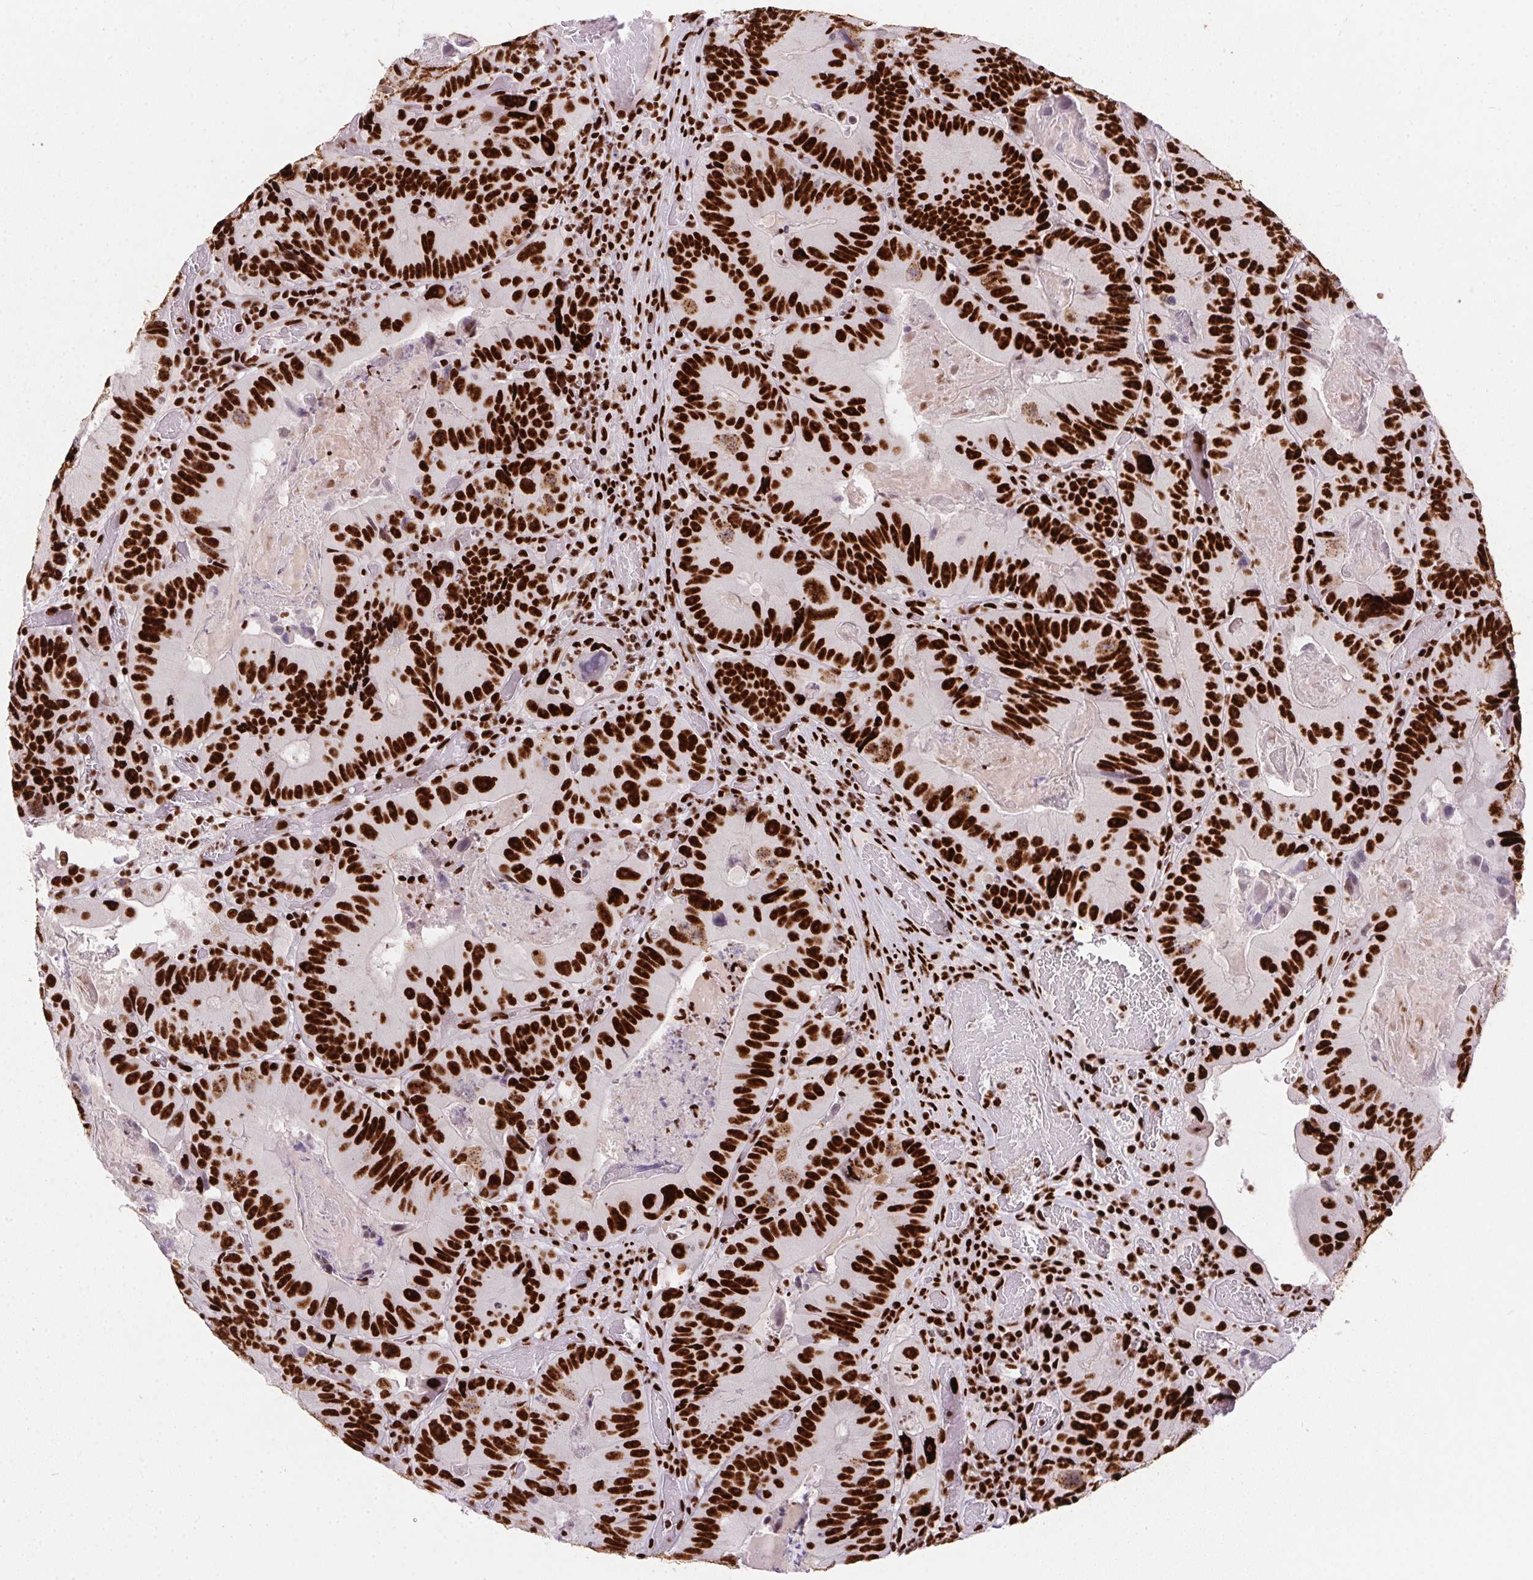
{"staining": {"intensity": "strong", "quantity": ">75%", "location": "nuclear"}, "tissue": "colorectal cancer", "cell_type": "Tumor cells", "image_type": "cancer", "snomed": [{"axis": "morphology", "description": "Adenocarcinoma, NOS"}, {"axis": "topography", "description": "Colon"}], "caption": "Strong nuclear positivity for a protein is present in approximately >75% of tumor cells of colorectal cancer (adenocarcinoma) using IHC.", "gene": "PAGE3", "patient": {"sex": "female", "age": 86}}